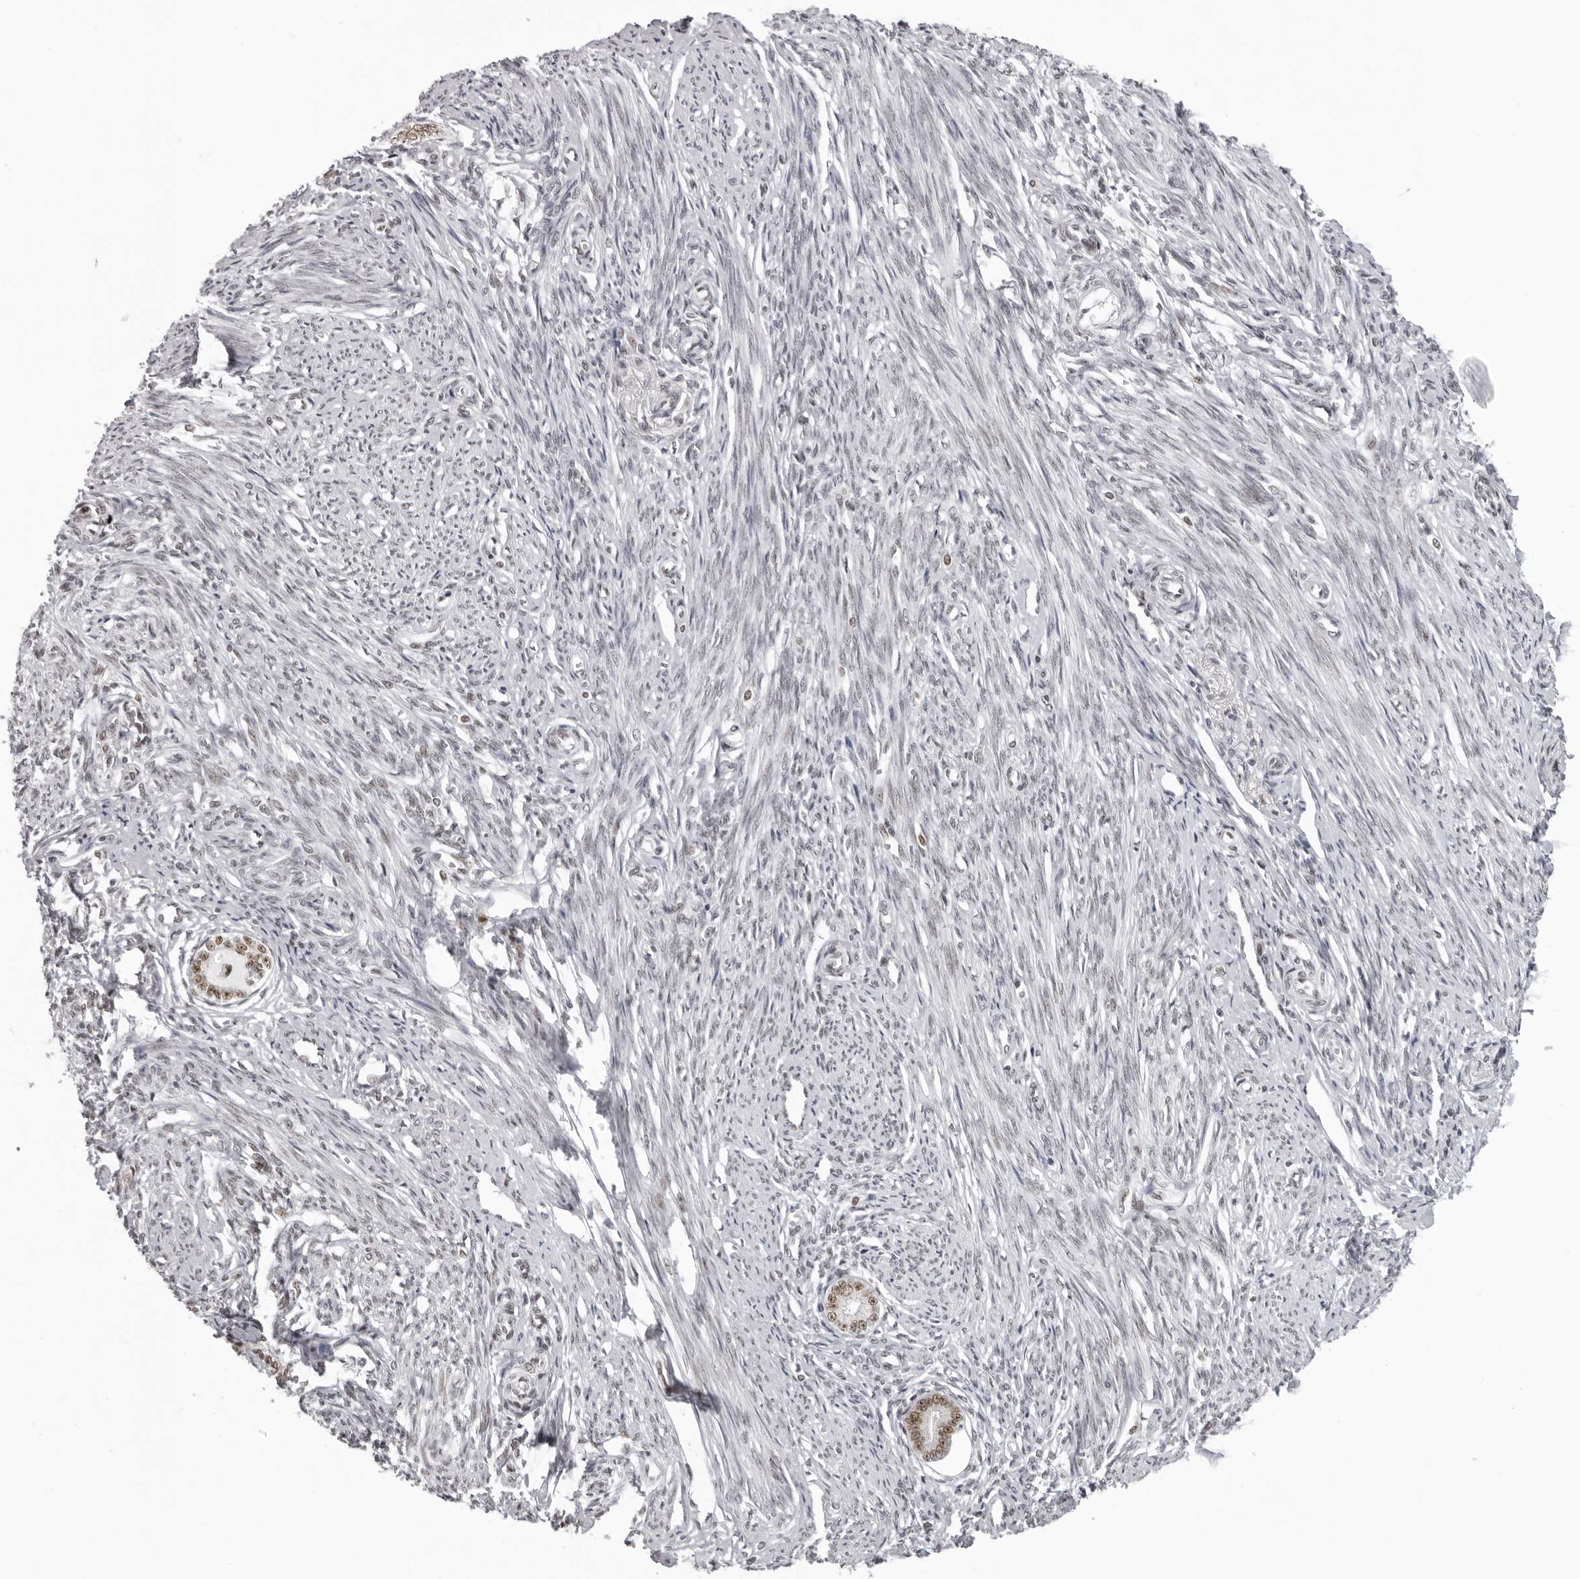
{"staining": {"intensity": "negative", "quantity": "none", "location": "none"}, "tissue": "endometrium", "cell_type": "Cells in endometrial stroma", "image_type": "normal", "snomed": [{"axis": "morphology", "description": "Normal tissue, NOS"}, {"axis": "topography", "description": "Endometrium"}], "caption": "High magnification brightfield microscopy of unremarkable endometrium stained with DAB (3,3'-diaminobenzidine) (brown) and counterstained with hematoxylin (blue): cells in endometrial stroma show no significant staining. The staining was performed using DAB (3,3'-diaminobenzidine) to visualize the protein expression in brown, while the nuclei were stained in blue with hematoxylin (Magnification: 20x).", "gene": "HEXIM2", "patient": {"sex": "female", "age": 56}}